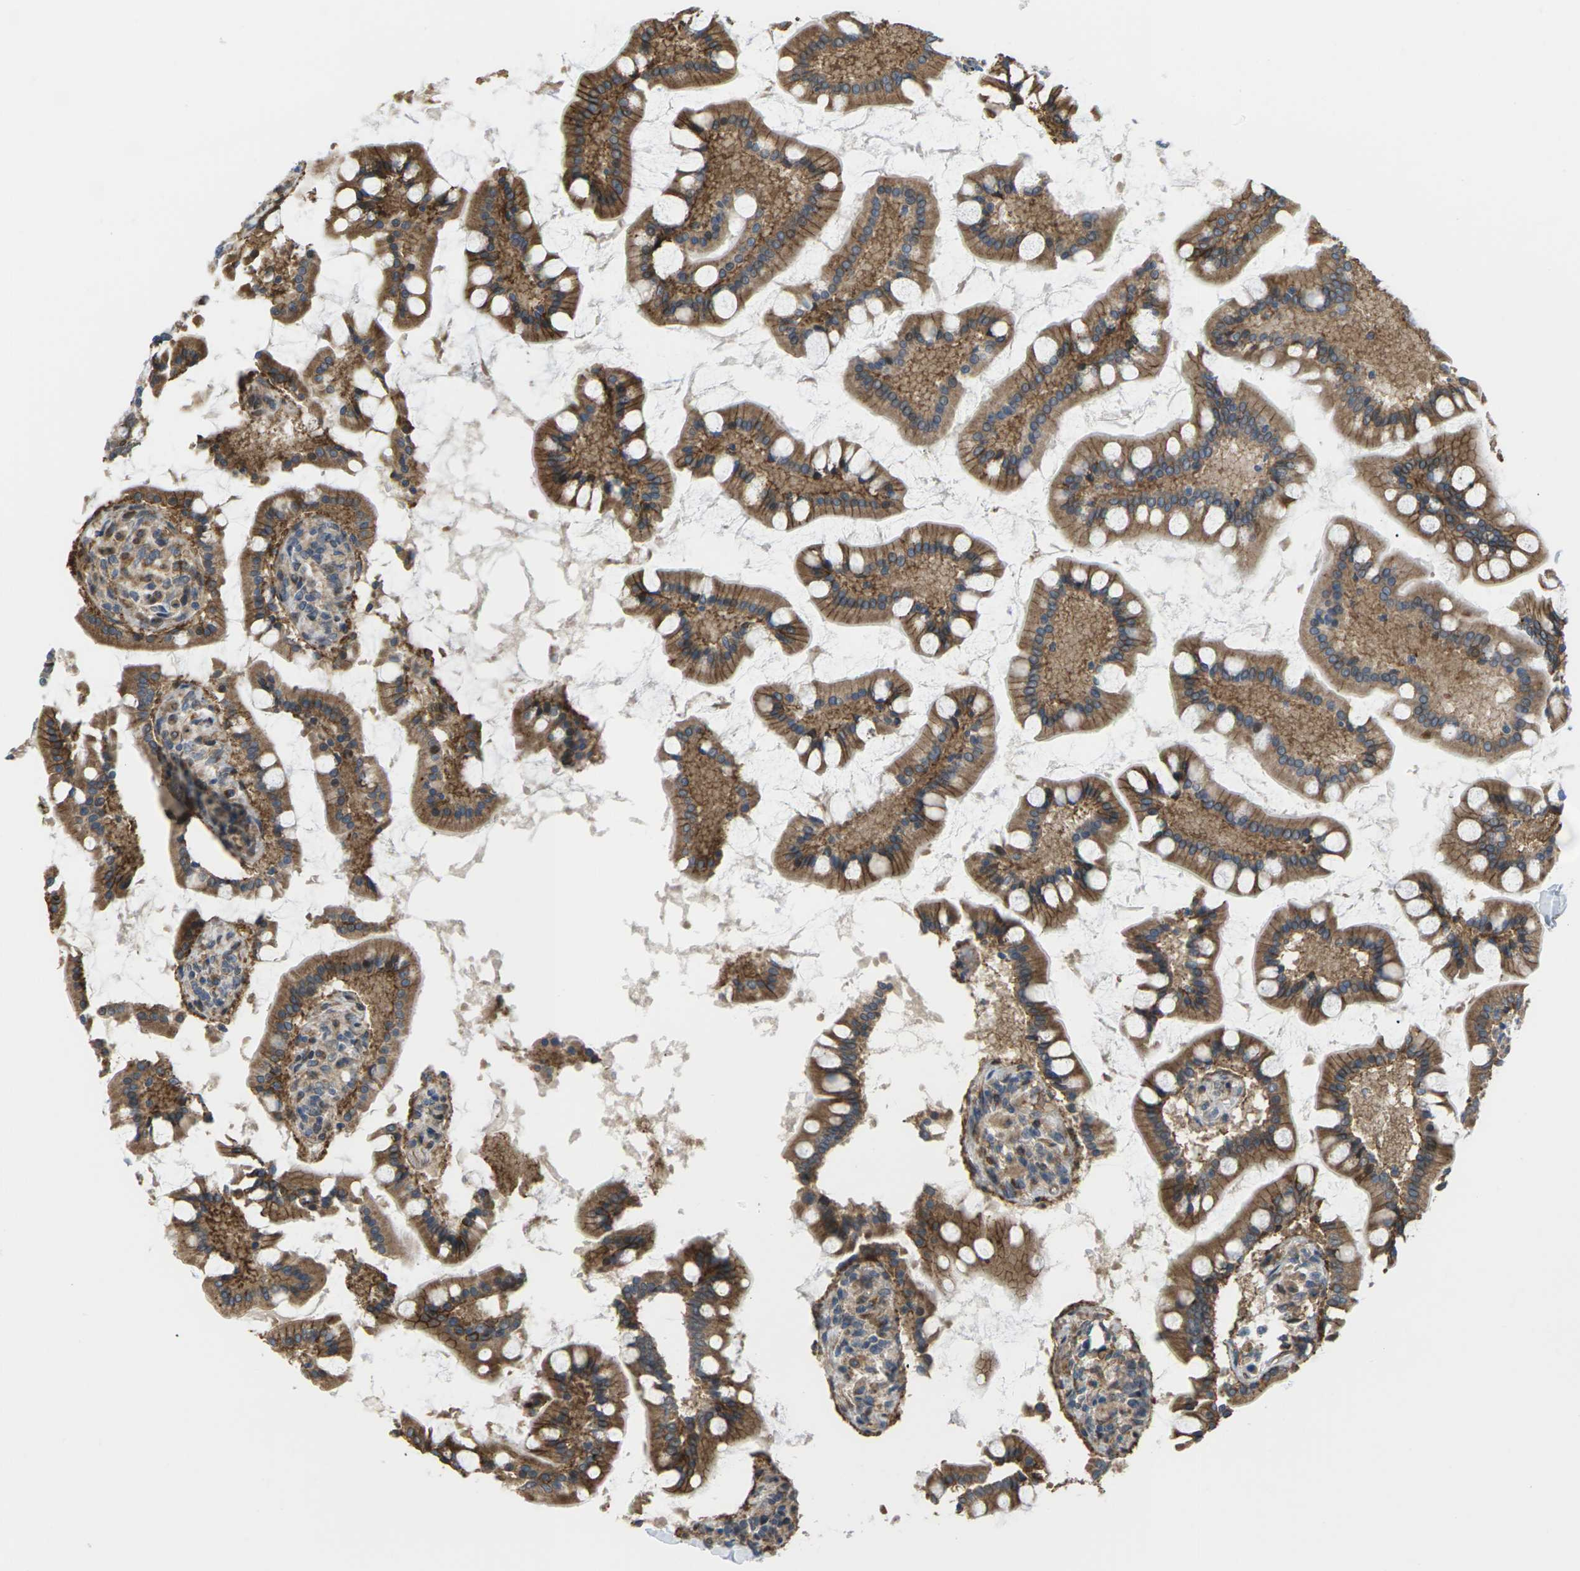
{"staining": {"intensity": "moderate", "quantity": ">75%", "location": "cytoplasmic/membranous"}, "tissue": "small intestine", "cell_type": "Glandular cells", "image_type": "normal", "snomed": [{"axis": "morphology", "description": "Normal tissue, NOS"}, {"axis": "topography", "description": "Small intestine"}], "caption": "Immunohistochemical staining of unremarkable small intestine displays moderate cytoplasmic/membranous protein positivity in approximately >75% of glandular cells. The protein of interest is shown in brown color, while the nuclei are stained blue.", "gene": "ROBO1", "patient": {"sex": "male", "age": 41}}